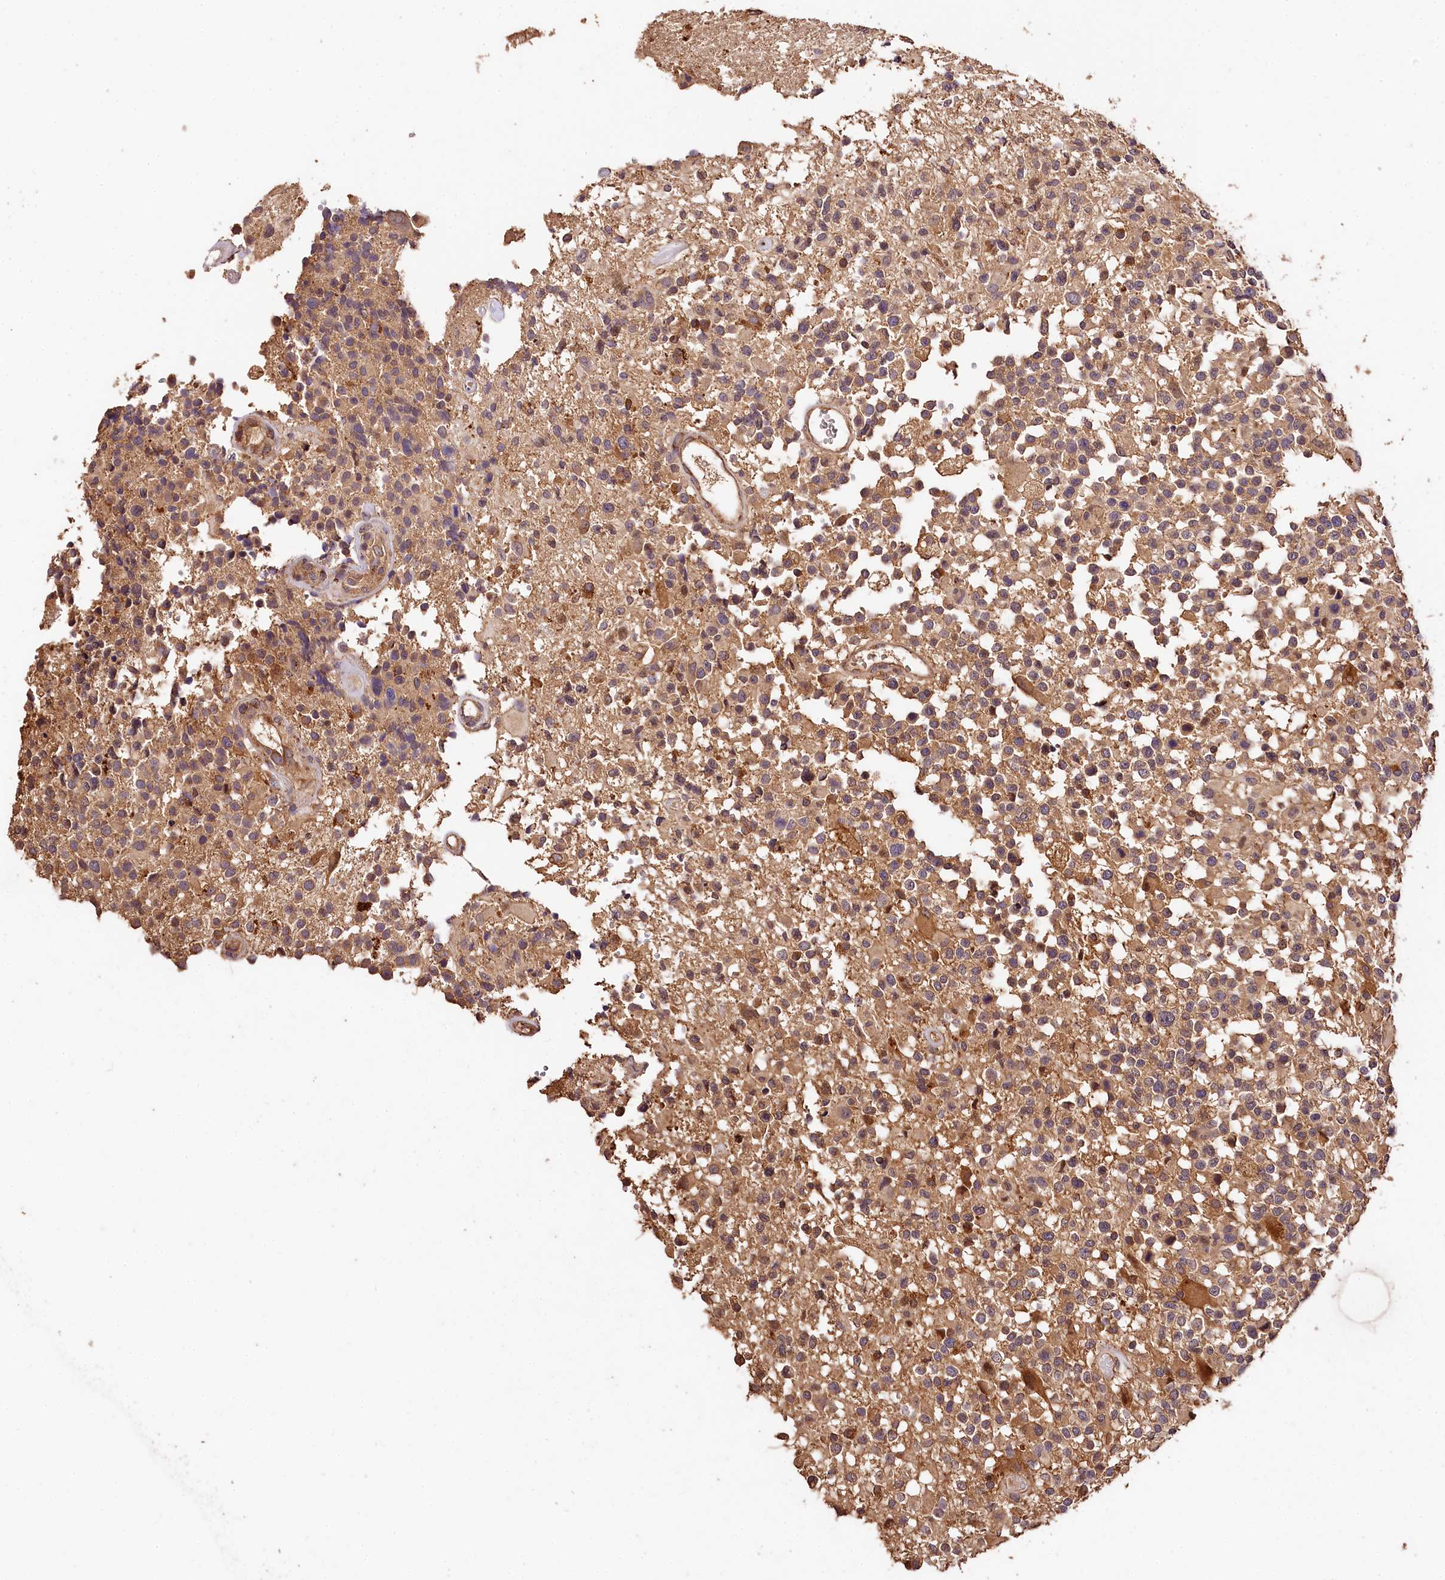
{"staining": {"intensity": "weak", "quantity": "25%-75%", "location": "cytoplasmic/membranous"}, "tissue": "glioma", "cell_type": "Tumor cells", "image_type": "cancer", "snomed": [{"axis": "morphology", "description": "Glioma, malignant, High grade"}, {"axis": "morphology", "description": "Glioblastoma, NOS"}, {"axis": "topography", "description": "Brain"}], "caption": "Weak cytoplasmic/membranous positivity for a protein is identified in about 25%-75% of tumor cells of glioma using IHC.", "gene": "KPTN", "patient": {"sex": "male", "age": 60}}